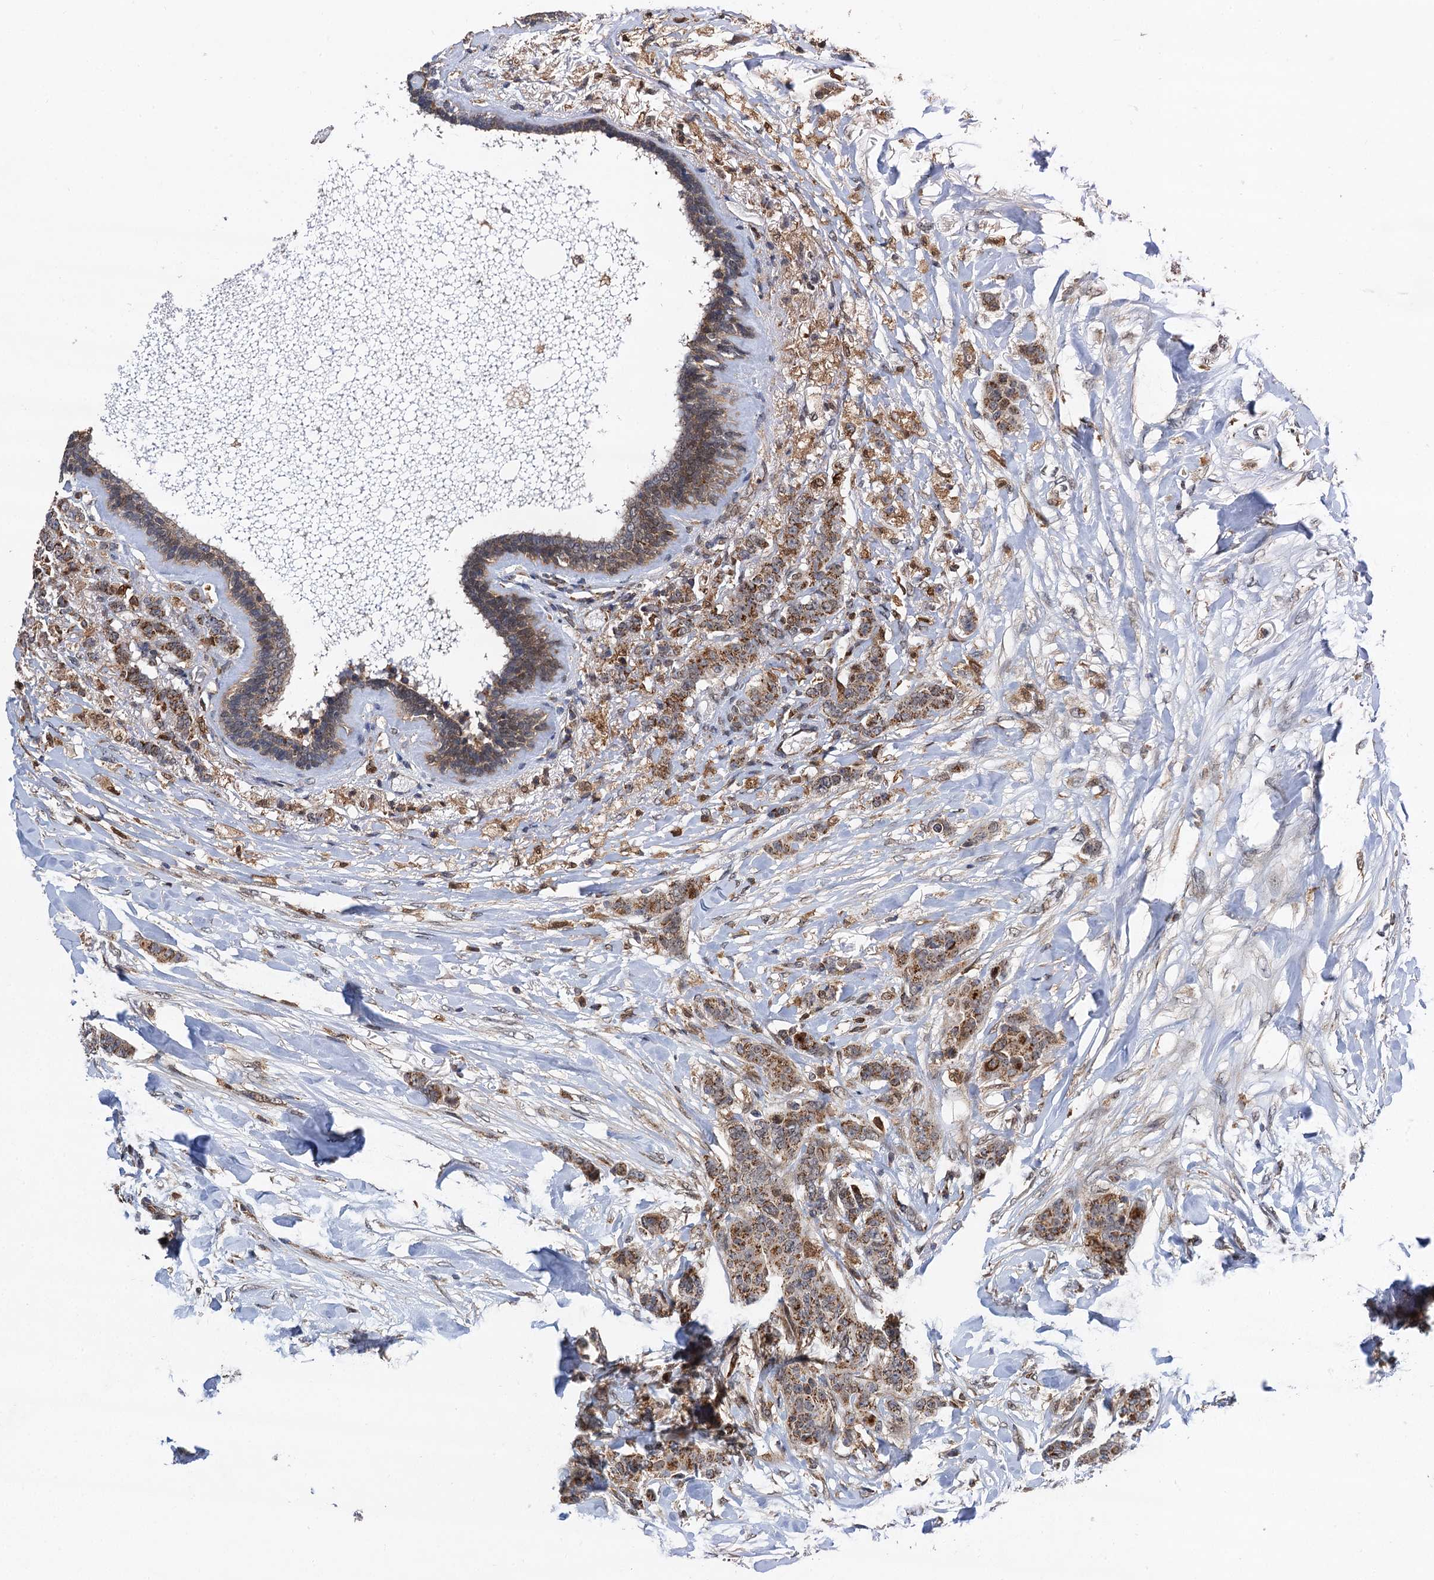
{"staining": {"intensity": "moderate", "quantity": ">75%", "location": "cytoplasmic/membranous"}, "tissue": "breast cancer", "cell_type": "Tumor cells", "image_type": "cancer", "snomed": [{"axis": "morphology", "description": "Duct carcinoma"}, {"axis": "topography", "description": "Breast"}], "caption": "An immunohistochemistry (IHC) micrograph of tumor tissue is shown. Protein staining in brown shows moderate cytoplasmic/membranous positivity in breast cancer within tumor cells. Immunohistochemistry (ihc) stains the protein of interest in brown and the nuclei are stained blue.", "gene": "CMPK2", "patient": {"sex": "female", "age": 40}}